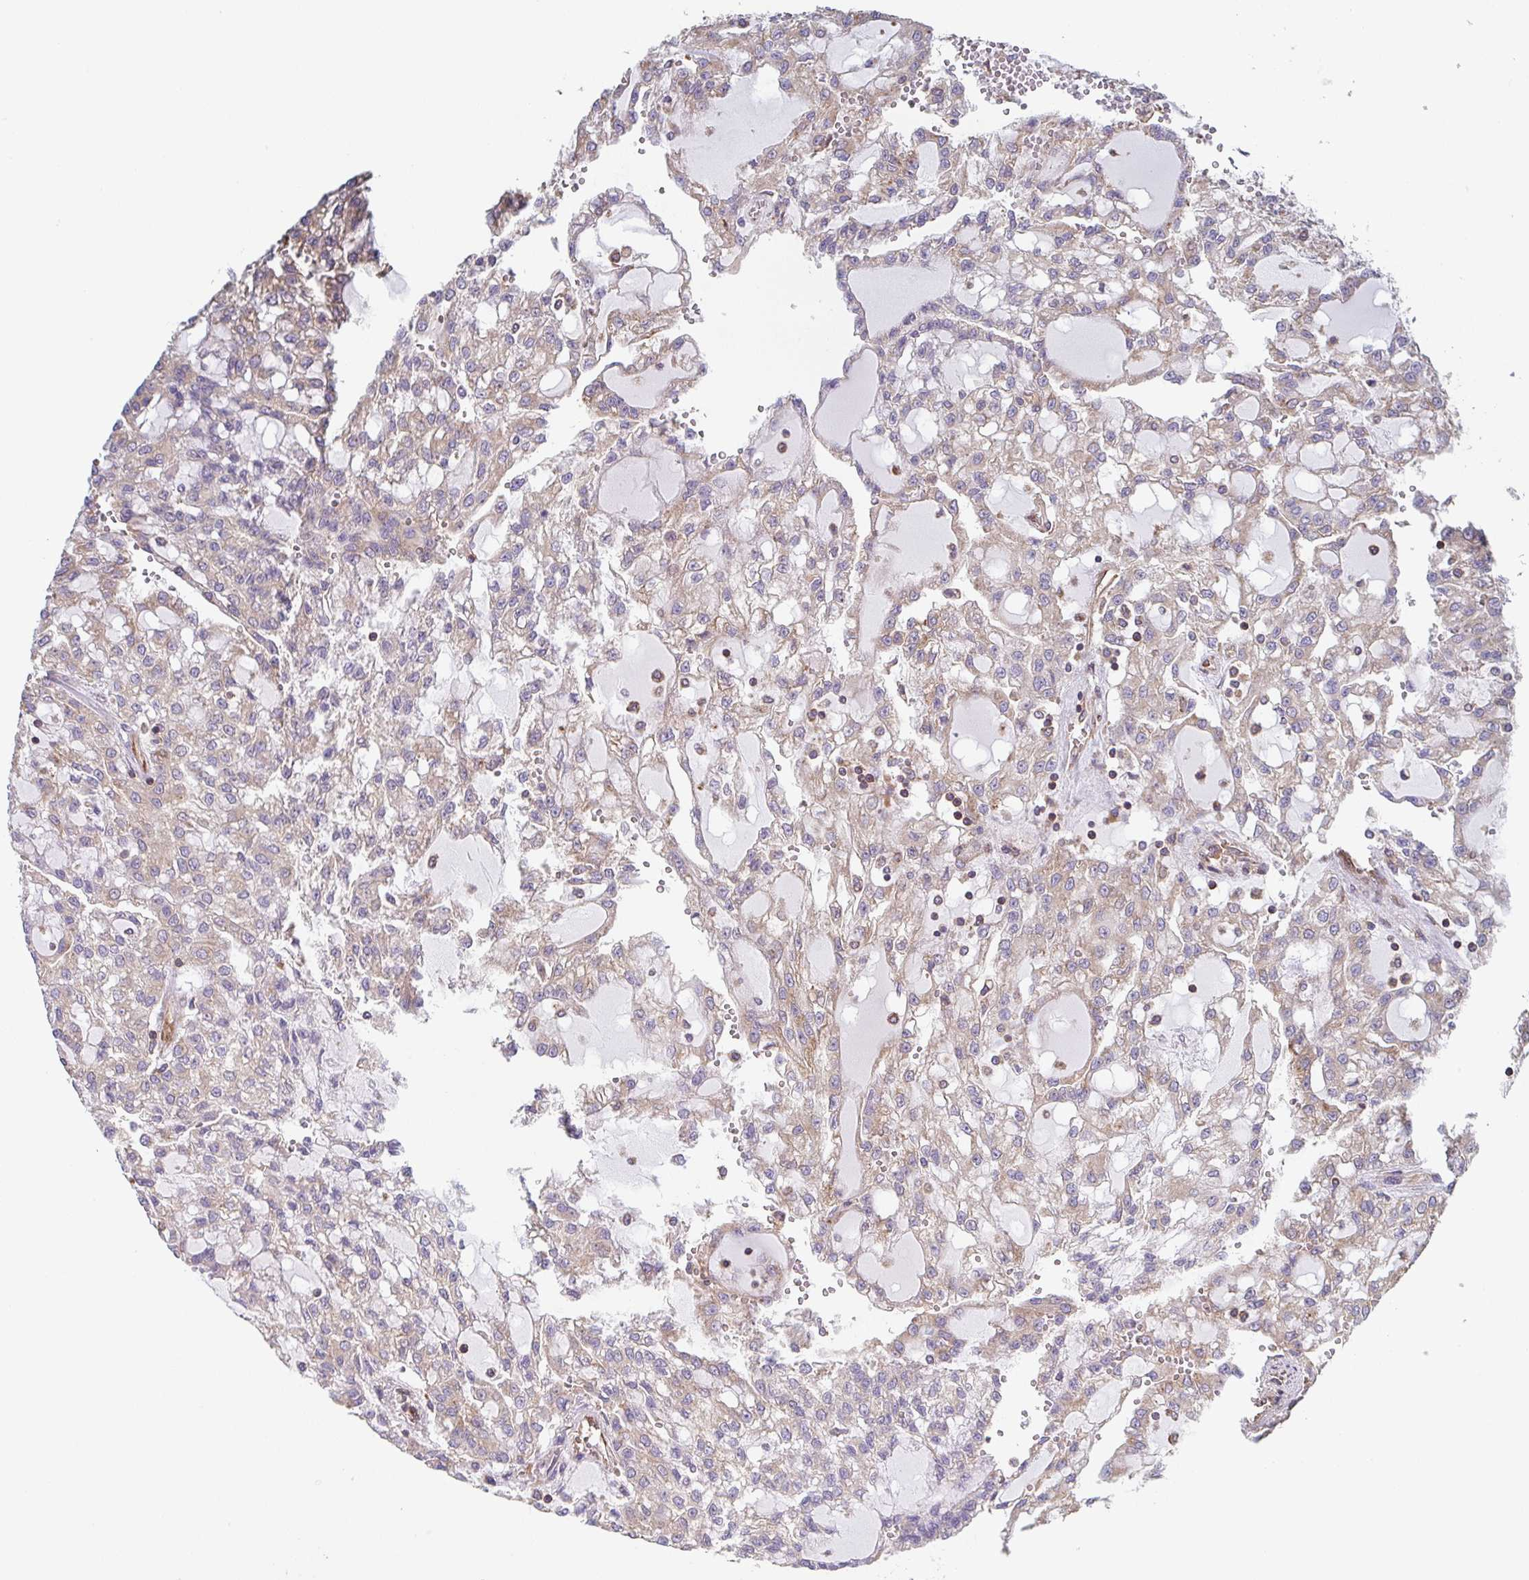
{"staining": {"intensity": "weak", "quantity": "25%-75%", "location": "cytoplasmic/membranous"}, "tissue": "renal cancer", "cell_type": "Tumor cells", "image_type": "cancer", "snomed": [{"axis": "morphology", "description": "Adenocarcinoma, NOS"}, {"axis": "topography", "description": "Kidney"}], "caption": "Renal adenocarcinoma stained with IHC displays weak cytoplasmic/membranous positivity in about 25%-75% of tumor cells.", "gene": "TMEM229A", "patient": {"sex": "male", "age": 63}}